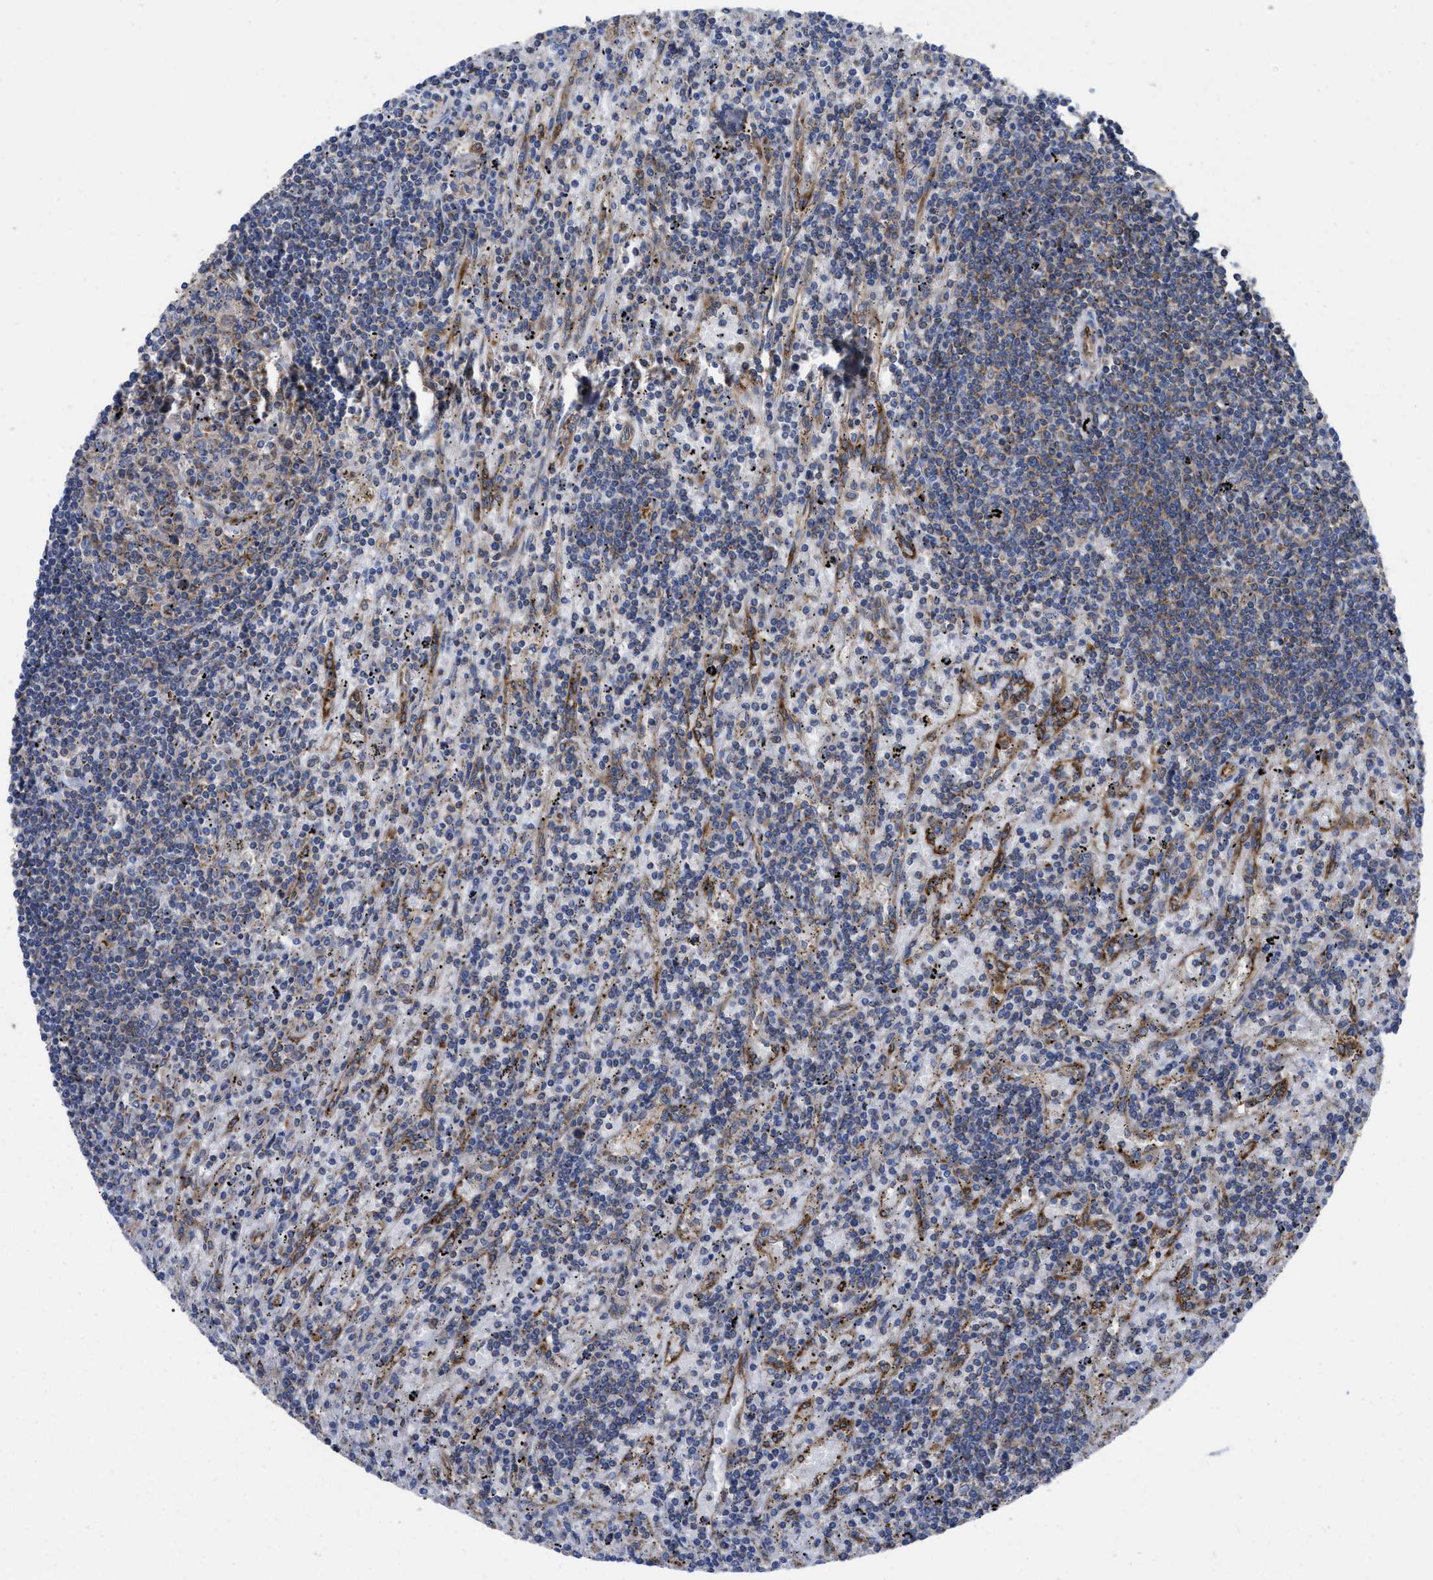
{"staining": {"intensity": "weak", "quantity": ">75%", "location": "cytoplasmic/membranous"}, "tissue": "lymphoma", "cell_type": "Tumor cells", "image_type": "cancer", "snomed": [{"axis": "morphology", "description": "Malignant lymphoma, non-Hodgkin's type, Low grade"}, {"axis": "topography", "description": "Spleen"}], "caption": "Protein staining of lymphoma tissue exhibits weak cytoplasmic/membranous expression in approximately >75% of tumor cells. The staining was performed using DAB (3,3'-diaminobenzidine), with brown indicating positive protein expression. Nuclei are stained blue with hematoxylin.", "gene": "FAM120A", "patient": {"sex": "male", "age": 76}}